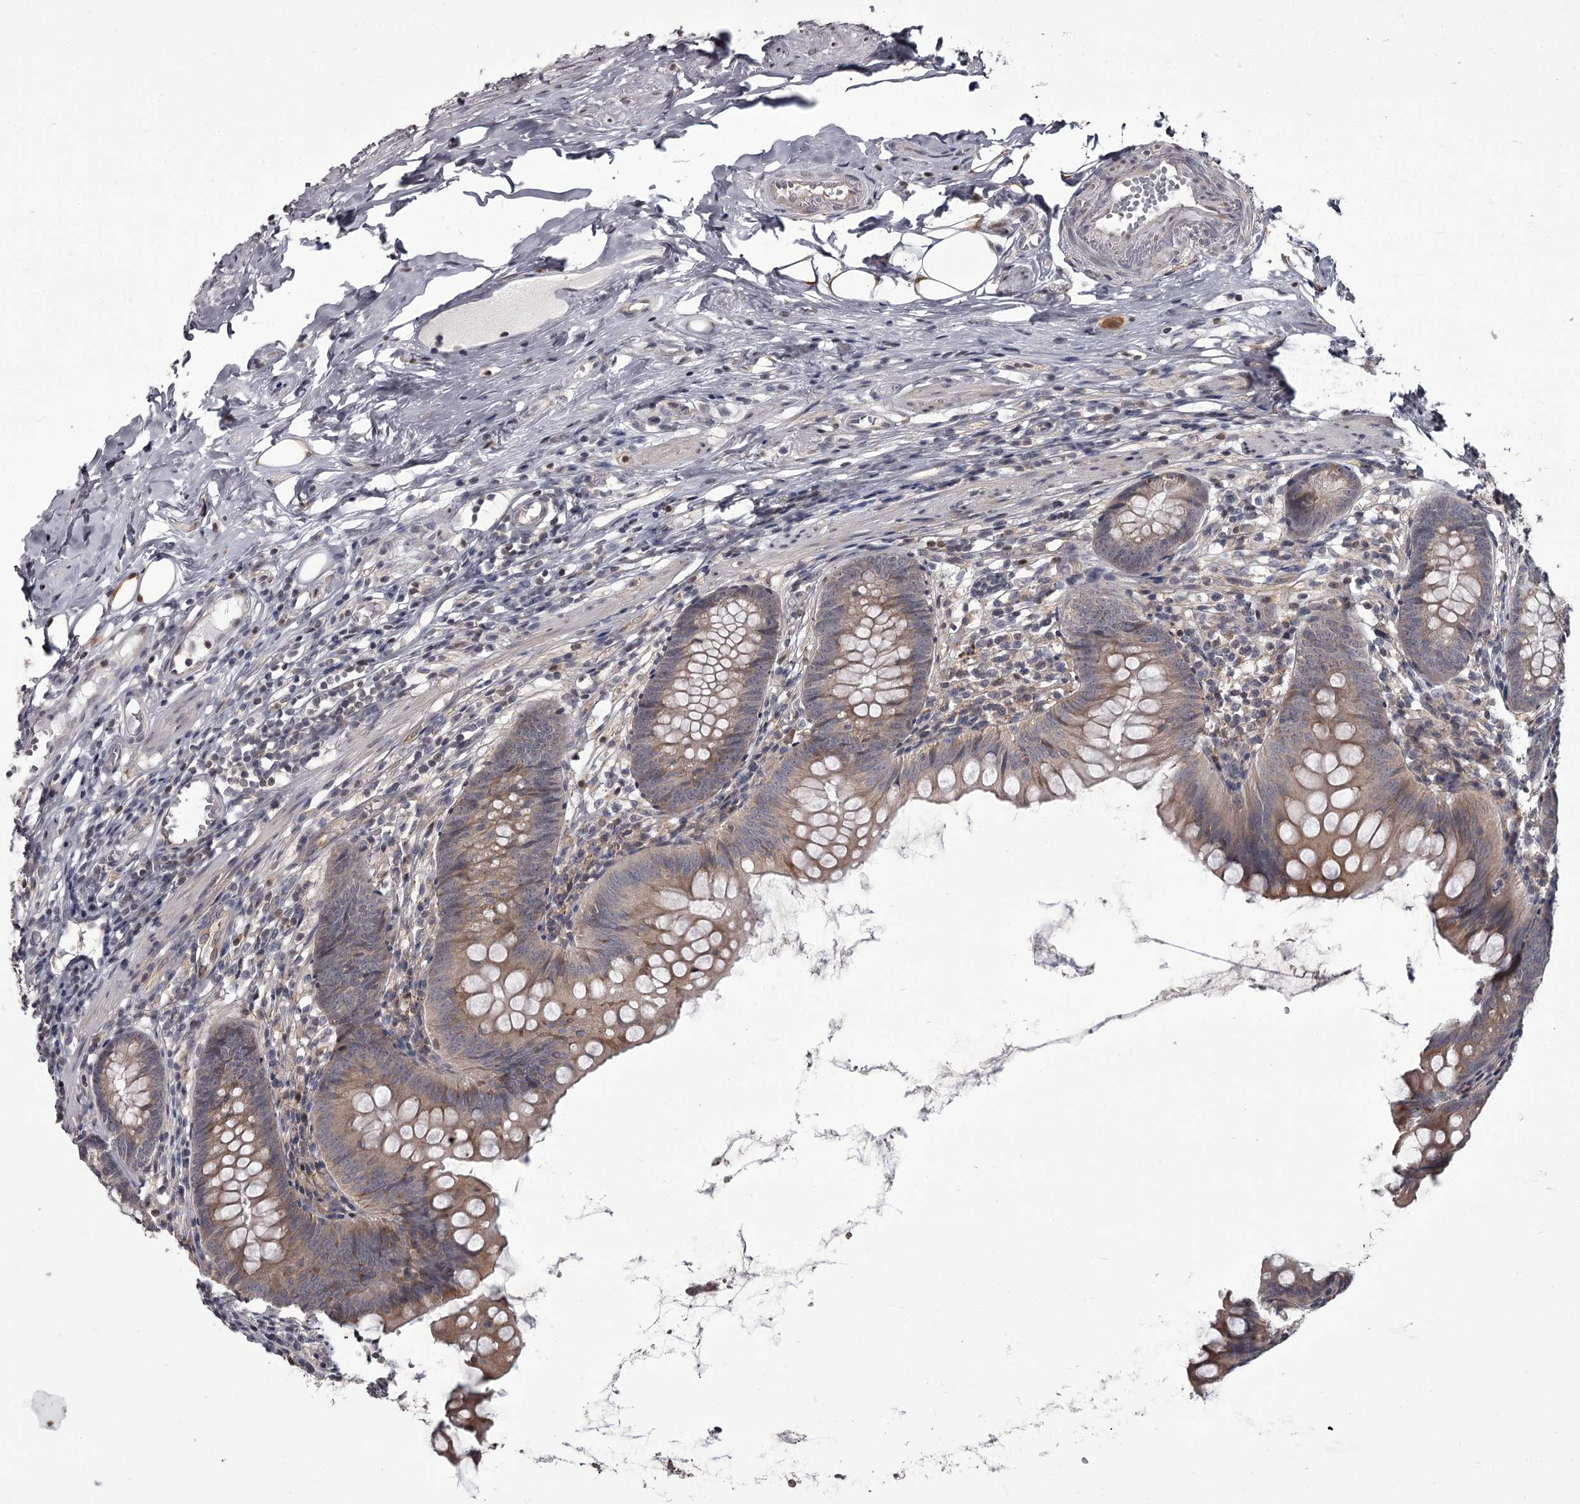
{"staining": {"intensity": "weak", "quantity": "25%-75%", "location": "cytoplasmic/membranous"}, "tissue": "appendix", "cell_type": "Glandular cells", "image_type": "normal", "snomed": [{"axis": "morphology", "description": "Normal tissue, NOS"}, {"axis": "topography", "description": "Appendix"}], "caption": "Immunohistochemical staining of unremarkable appendix exhibits 25%-75% levels of weak cytoplasmic/membranous protein staining in approximately 25%-75% of glandular cells.", "gene": "CCDC92", "patient": {"sex": "female", "age": 62}}